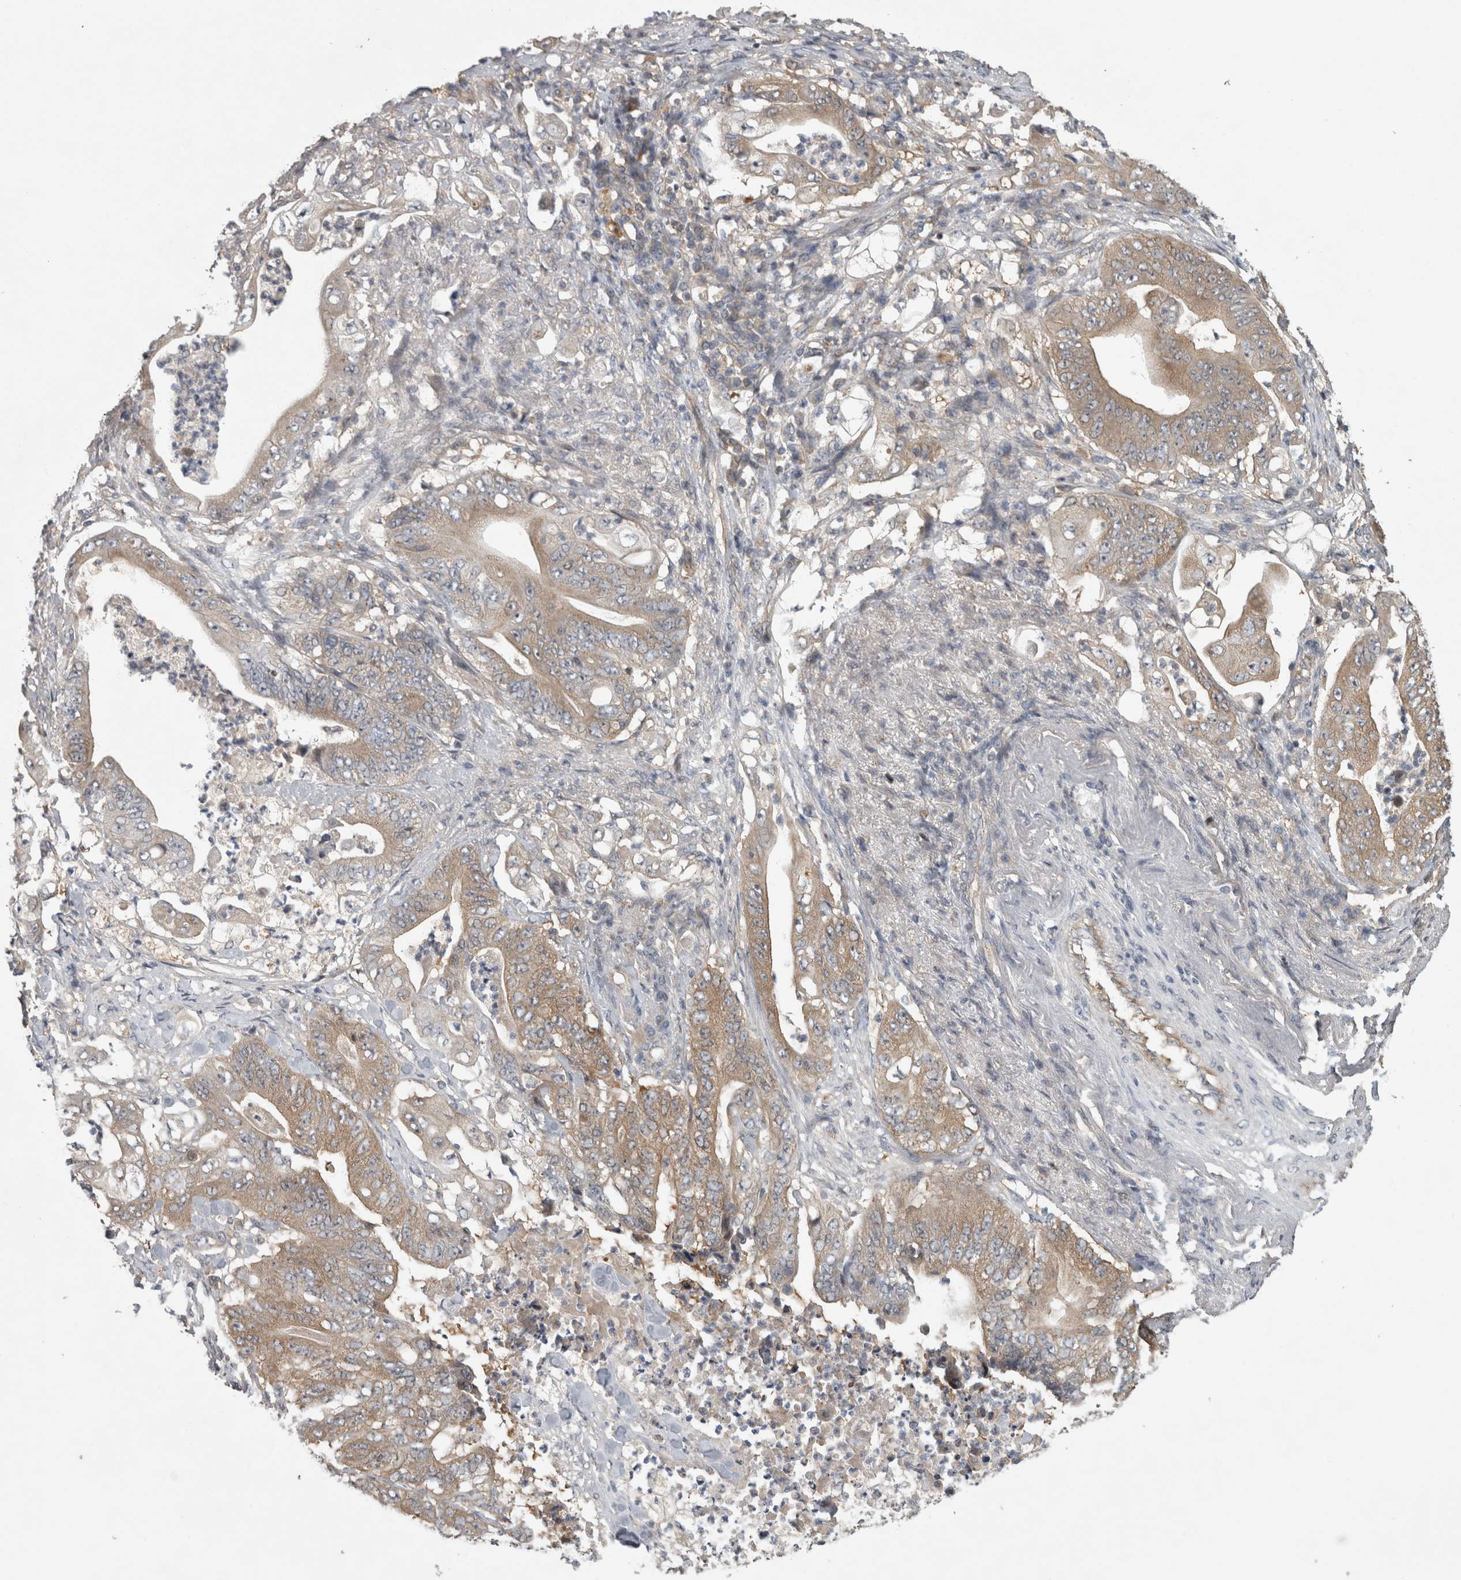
{"staining": {"intensity": "weak", "quantity": ">75%", "location": "cytoplasmic/membranous"}, "tissue": "stomach cancer", "cell_type": "Tumor cells", "image_type": "cancer", "snomed": [{"axis": "morphology", "description": "Adenocarcinoma, NOS"}, {"axis": "topography", "description": "Stomach"}], "caption": "Protein staining of adenocarcinoma (stomach) tissue displays weak cytoplasmic/membranous expression in approximately >75% of tumor cells. (brown staining indicates protein expression, while blue staining denotes nuclei).", "gene": "TRMT61B", "patient": {"sex": "female", "age": 73}}